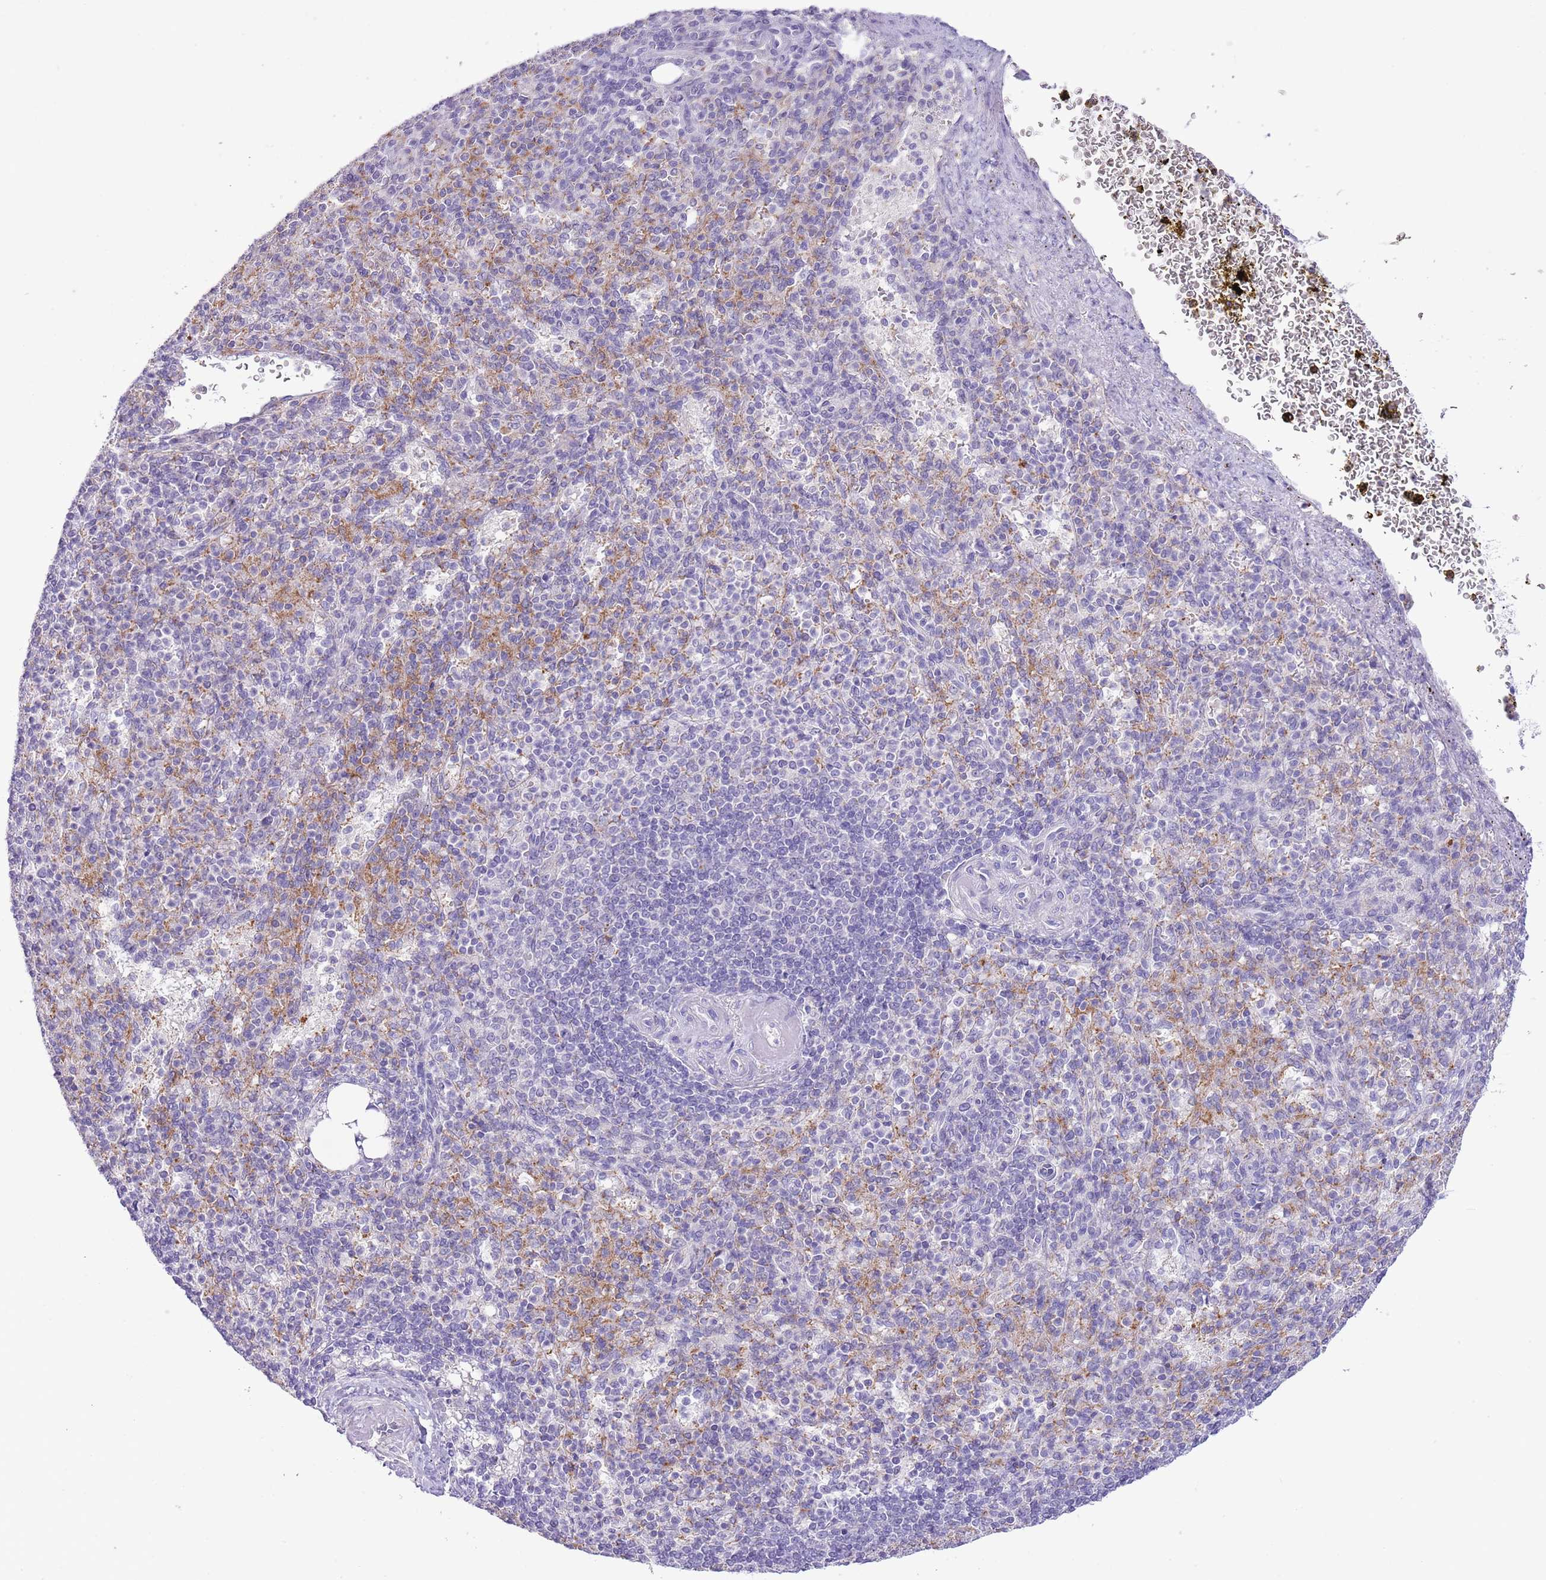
{"staining": {"intensity": "moderate", "quantity": "<25%", "location": "cytoplasmic/membranous"}, "tissue": "spleen", "cell_type": "Cells in red pulp", "image_type": "normal", "snomed": [{"axis": "morphology", "description": "Normal tissue, NOS"}, {"axis": "topography", "description": "Spleen"}], "caption": "A brown stain shows moderate cytoplasmic/membranous staining of a protein in cells in red pulp of unremarkable human spleen.", "gene": "MIDN", "patient": {"sex": "female", "age": 74}}